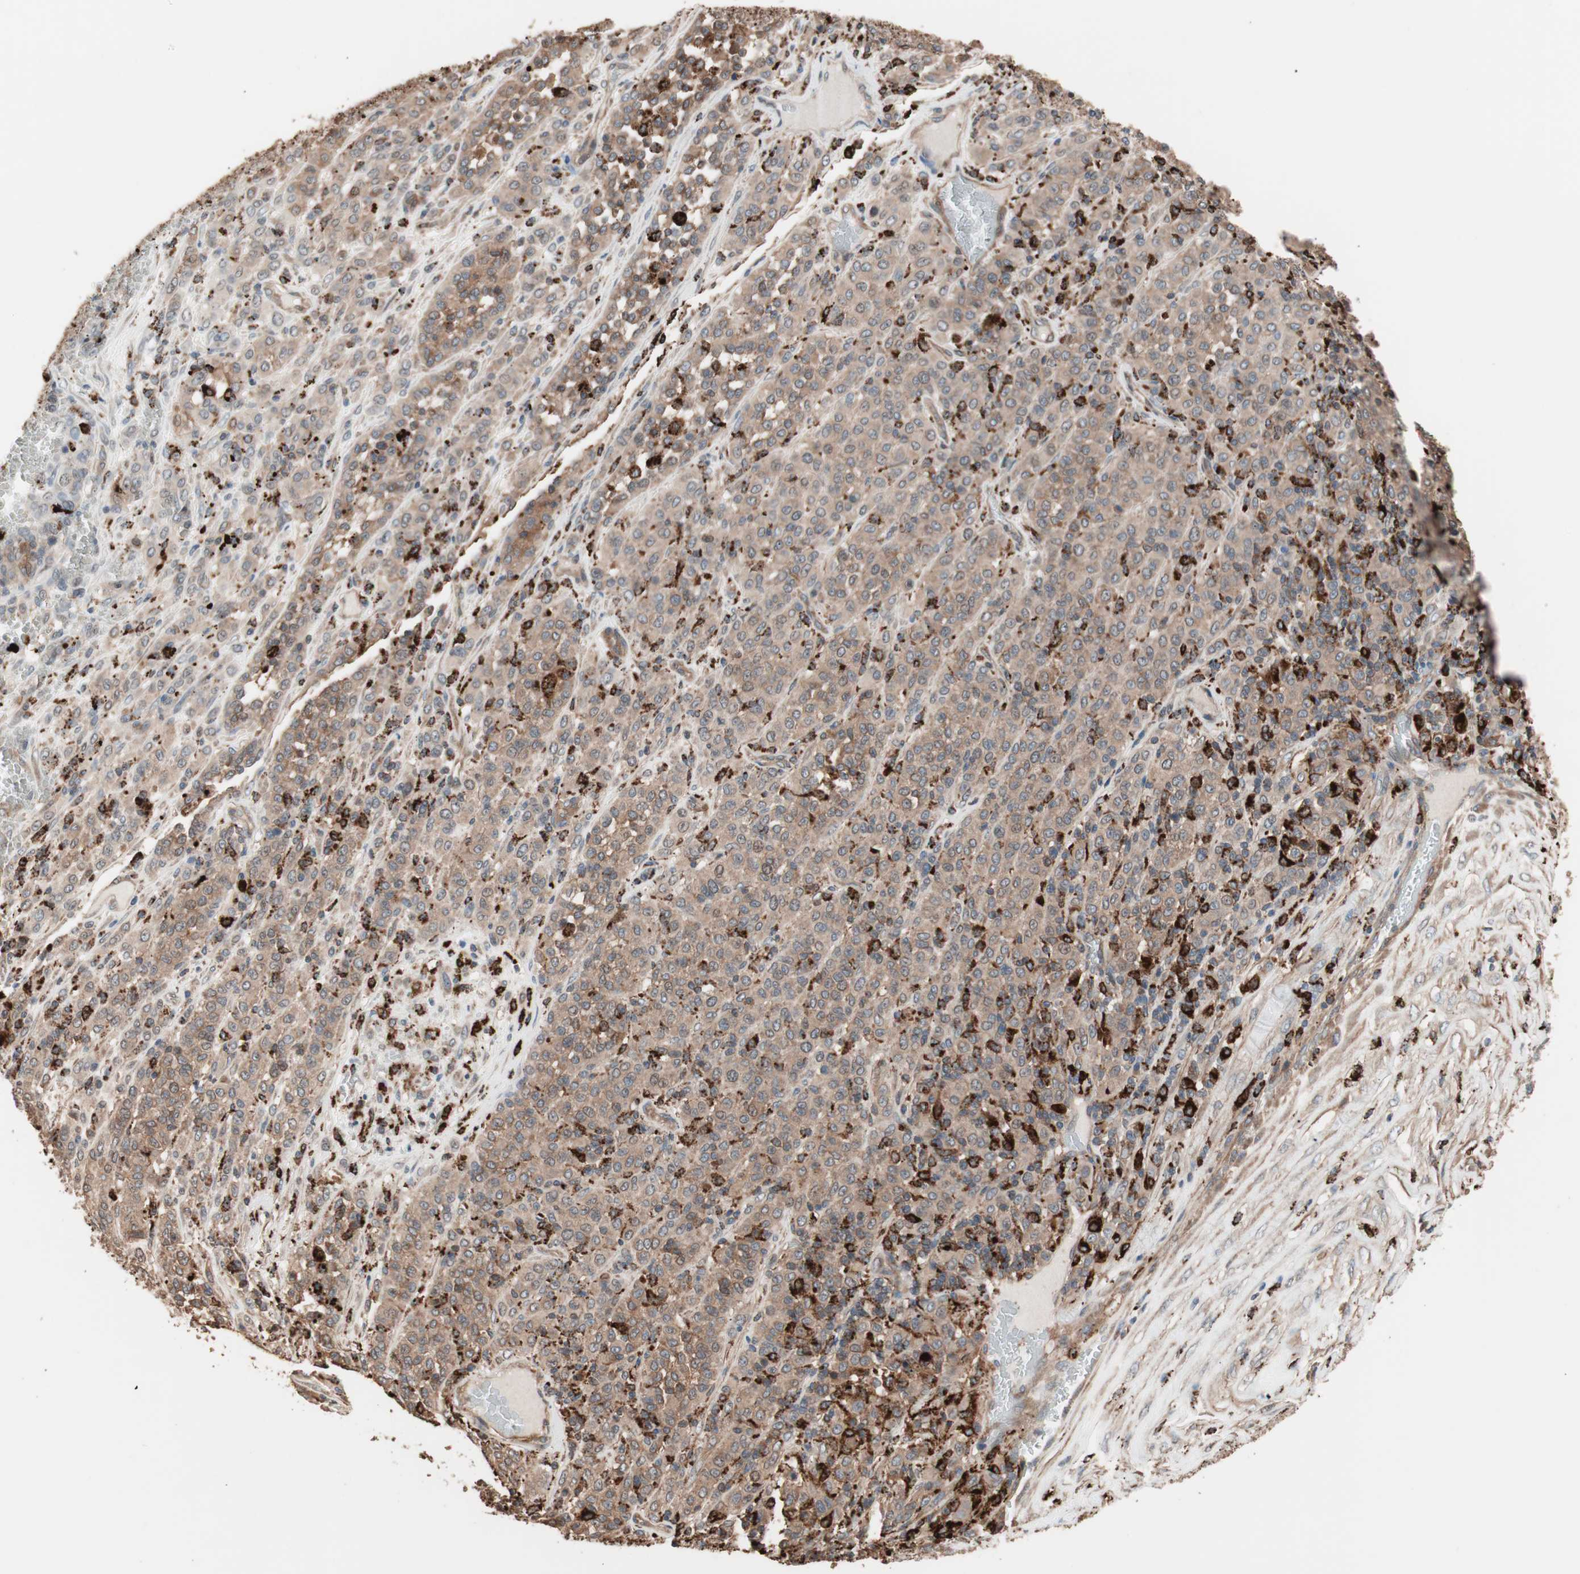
{"staining": {"intensity": "moderate", "quantity": ">75%", "location": "cytoplasmic/membranous"}, "tissue": "melanoma", "cell_type": "Tumor cells", "image_type": "cancer", "snomed": [{"axis": "morphology", "description": "Malignant melanoma, Metastatic site"}, {"axis": "topography", "description": "Pancreas"}], "caption": "A brown stain highlights moderate cytoplasmic/membranous staining of a protein in malignant melanoma (metastatic site) tumor cells. (Stains: DAB in brown, nuclei in blue, Microscopy: brightfield microscopy at high magnification).", "gene": "CCT3", "patient": {"sex": "female", "age": 30}}